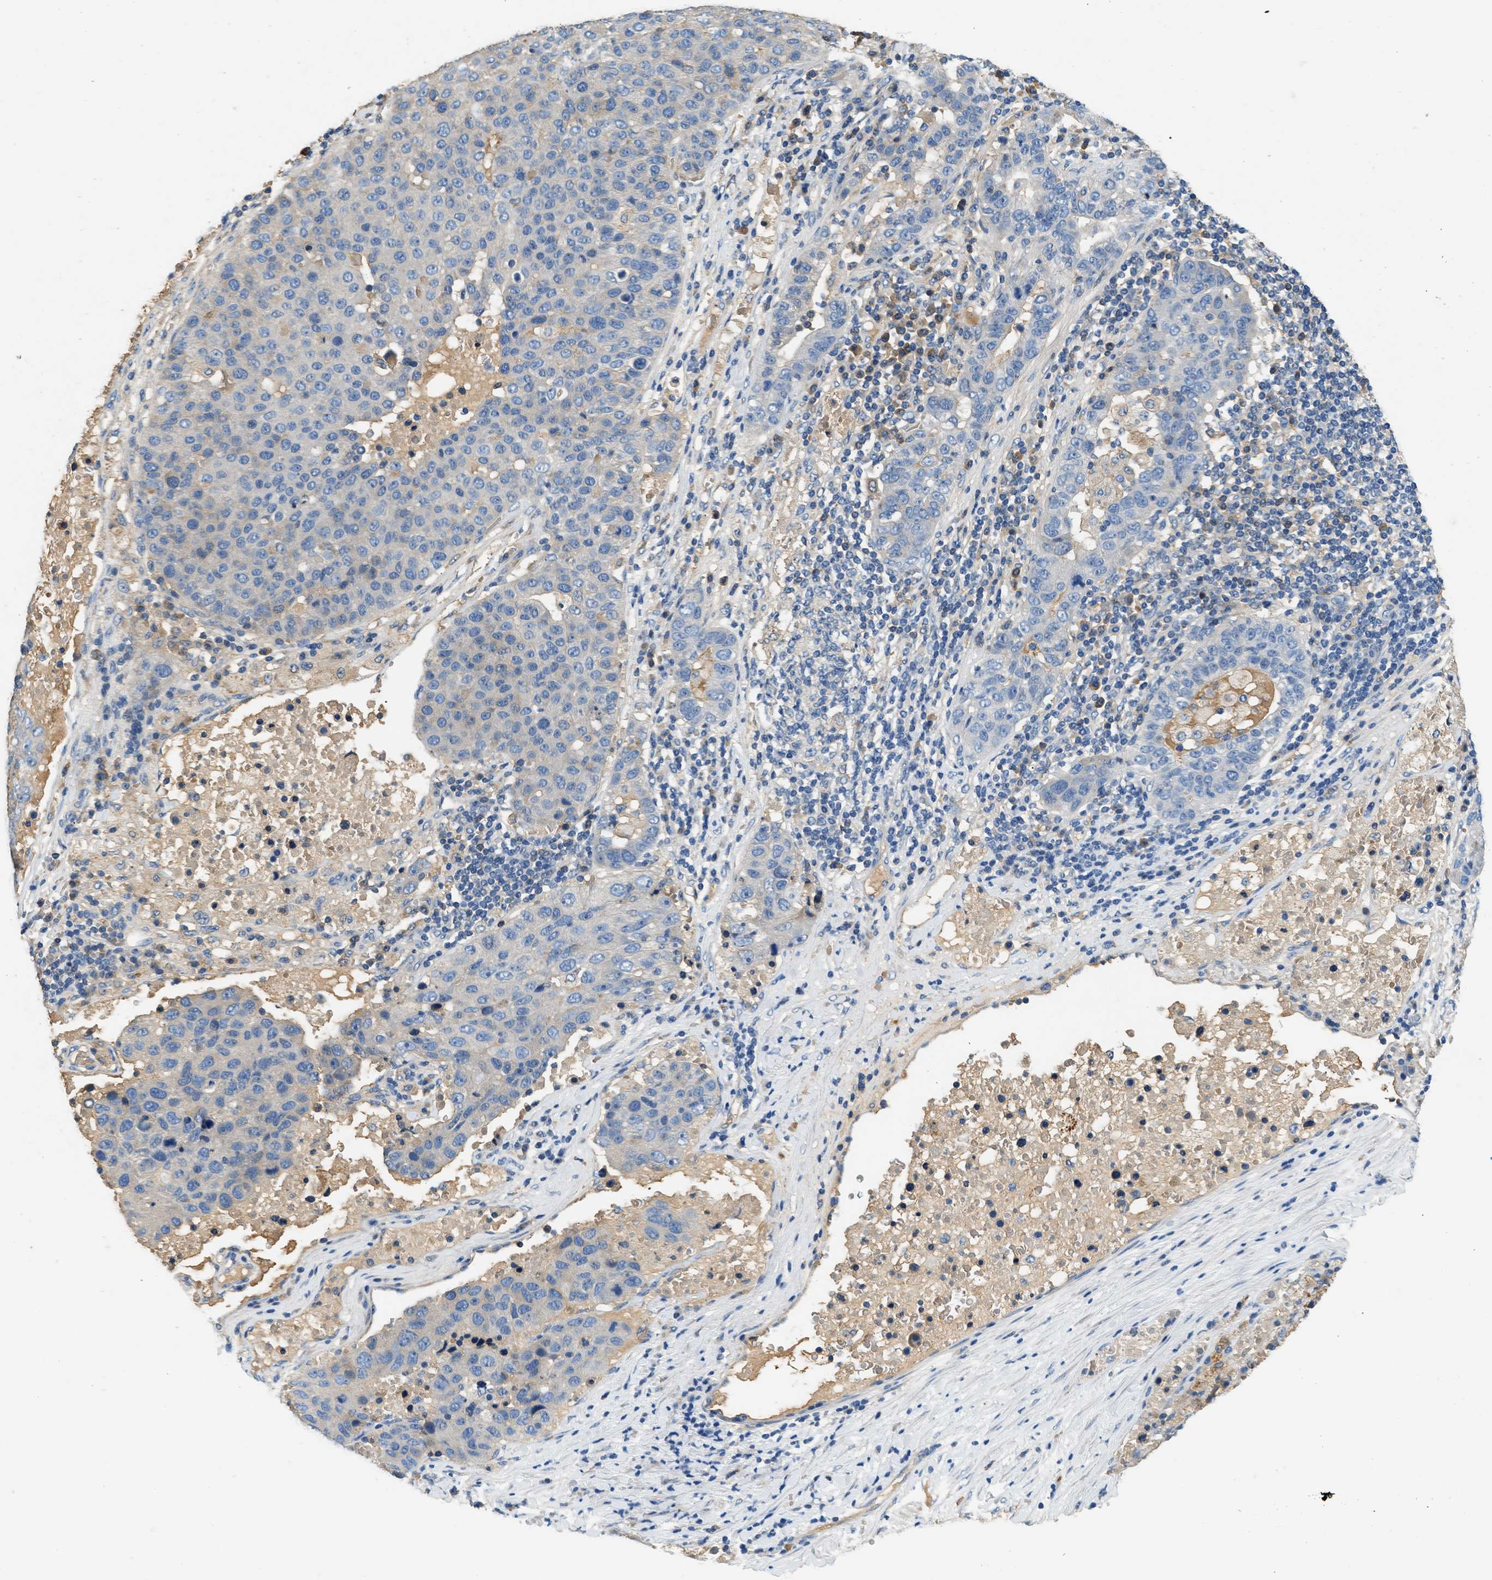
{"staining": {"intensity": "negative", "quantity": "none", "location": "none"}, "tissue": "pancreatic cancer", "cell_type": "Tumor cells", "image_type": "cancer", "snomed": [{"axis": "morphology", "description": "Adenocarcinoma, NOS"}, {"axis": "topography", "description": "Pancreas"}], "caption": "The IHC photomicrograph has no significant expression in tumor cells of pancreatic adenocarcinoma tissue.", "gene": "RWDD2B", "patient": {"sex": "female", "age": 61}}